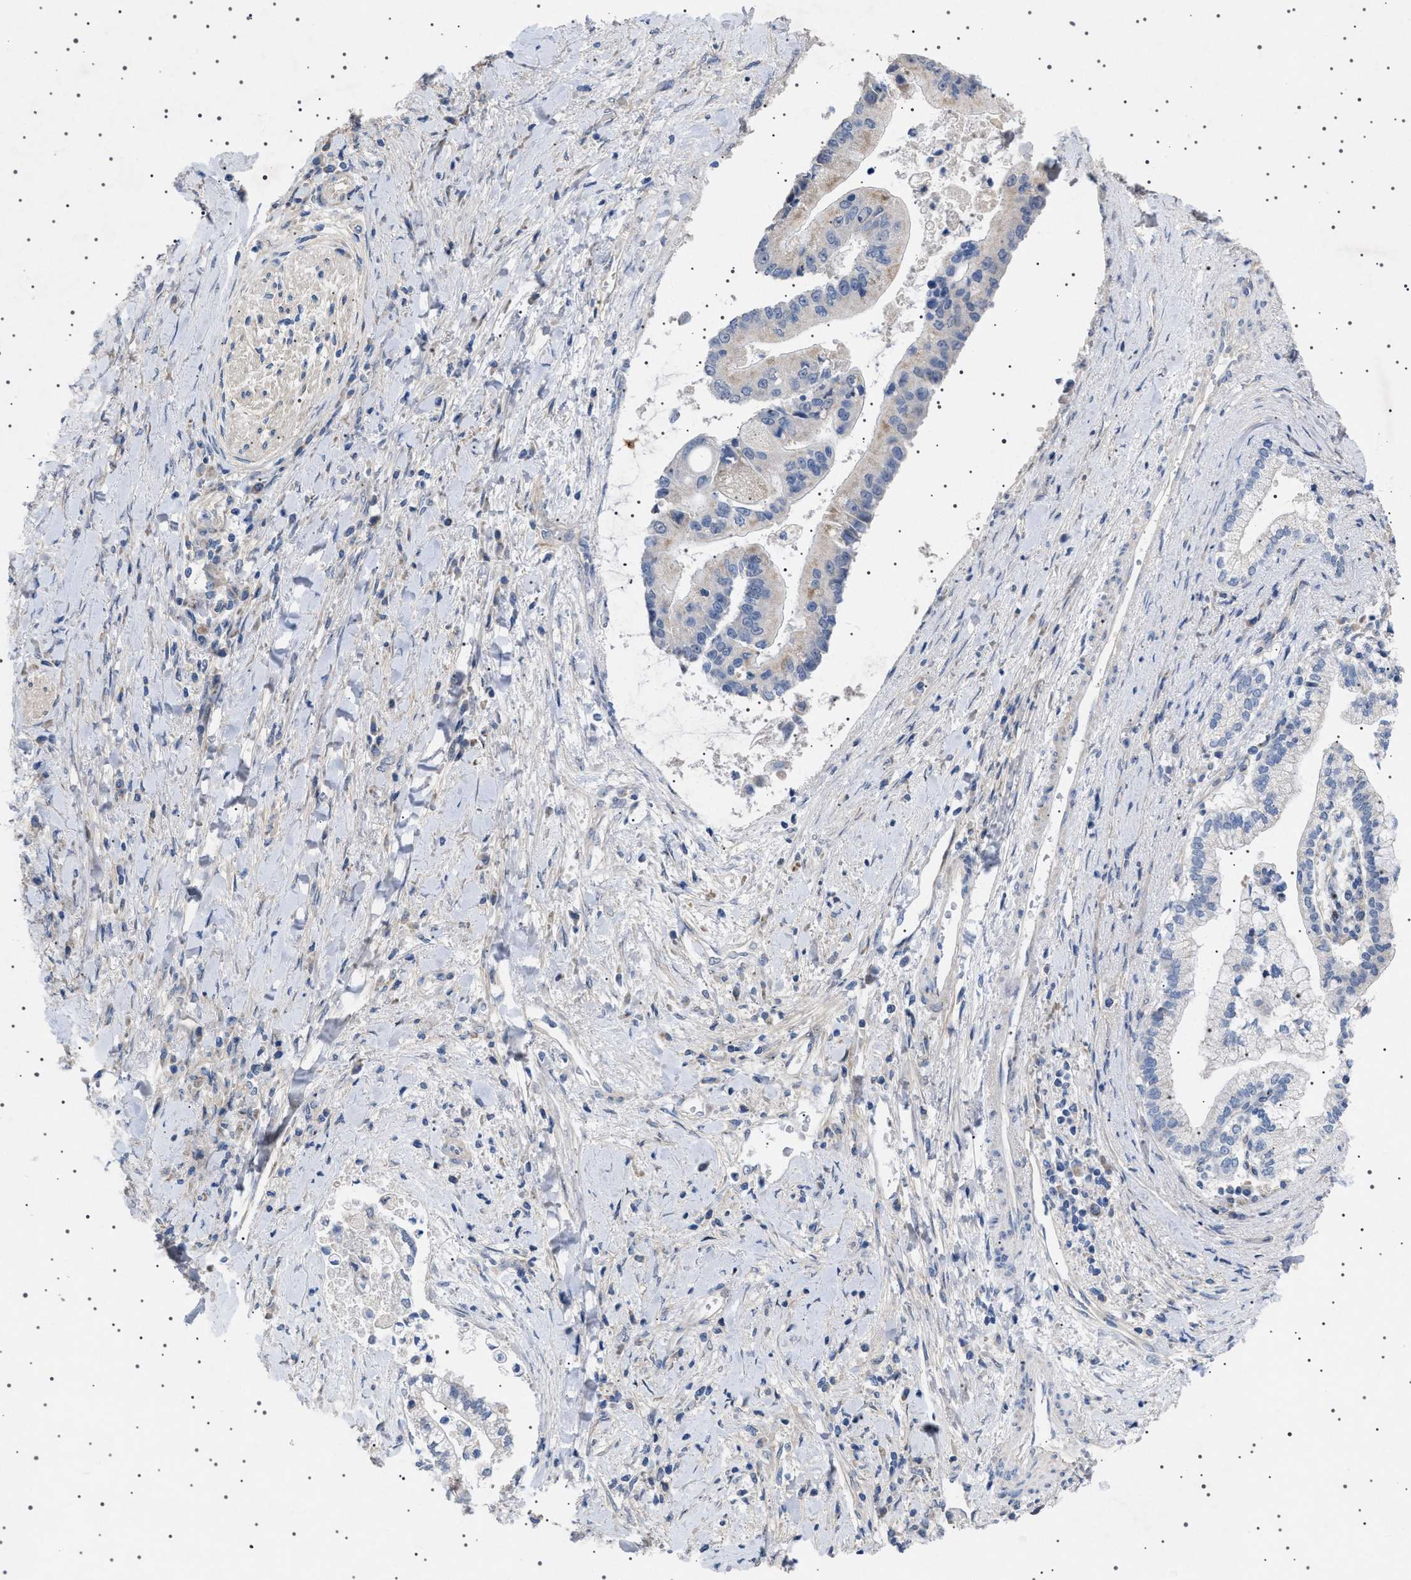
{"staining": {"intensity": "weak", "quantity": "<25%", "location": "cytoplasmic/membranous"}, "tissue": "liver cancer", "cell_type": "Tumor cells", "image_type": "cancer", "snomed": [{"axis": "morphology", "description": "Cholangiocarcinoma"}, {"axis": "topography", "description": "Liver"}], "caption": "IHC image of liver cholangiocarcinoma stained for a protein (brown), which shows no staining in tumor cells.", "gene": "HTR1A", "patient": {"sex": "male", "age": 50}}